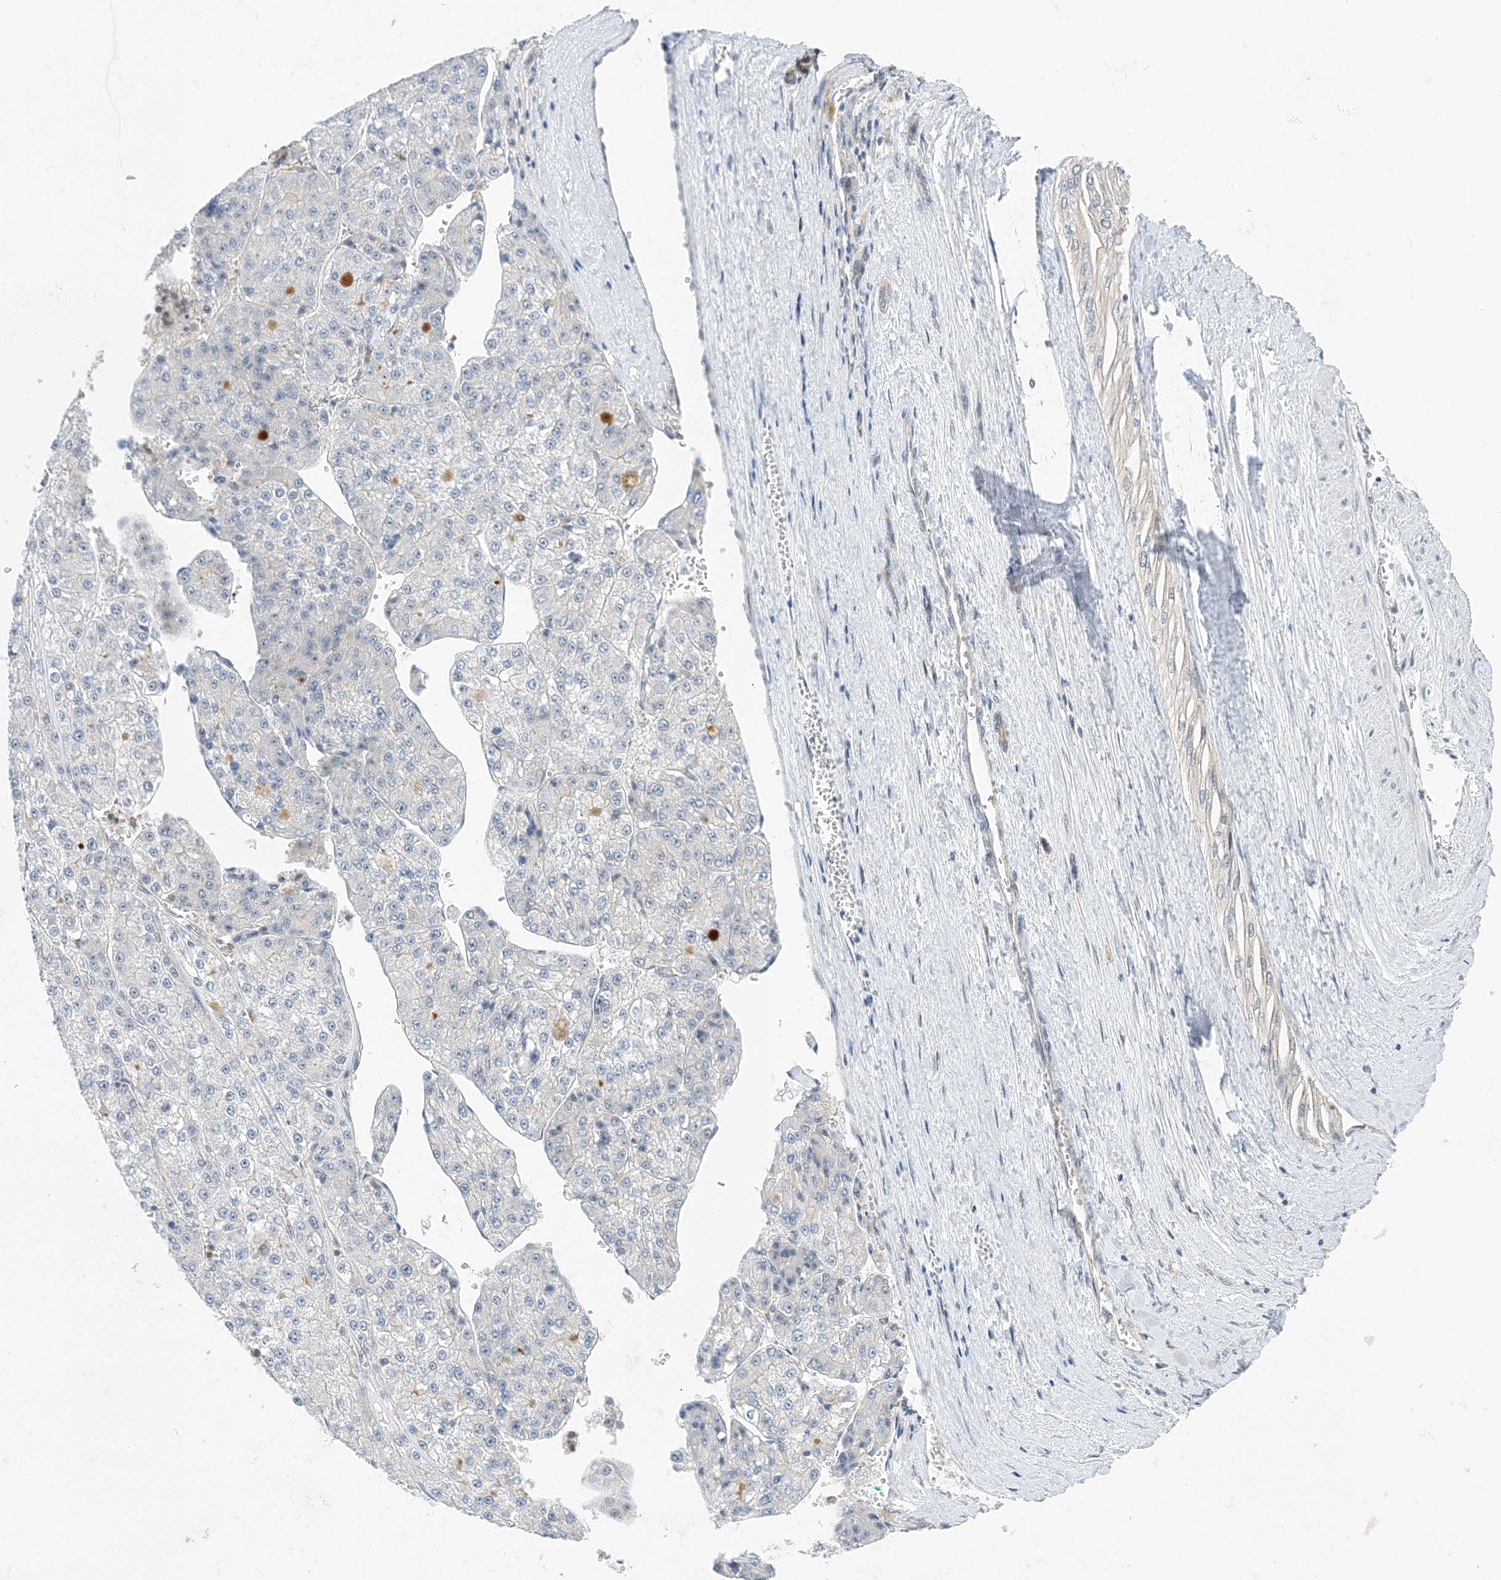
{"staining": {"intensity": "negative", "quantity": "none", "location": "none"}, "tissue": "liver cancer", "cell_type": "Tumor cells", "image_type": "cancer", "snomed": [{"axis": "morphology", "description": "Carcinoma, Hepatocellular, NOS"}, {"axis": "topography", "description": "Liver"}], "caption": "IHC micrograph of liver cancer (hepatocellular carcinoma) stained for a protein (brown), which shows no staining in tumor cells. The staining was performed using DAB (3,3'-diaminobenzidine) to visualize the protein expression in brown, while the nuclei were stained in blue with hematoxylin (Magnification: 20x).", "gene": "KIFBP", "patient": {"sex": "female", "age": 73}}